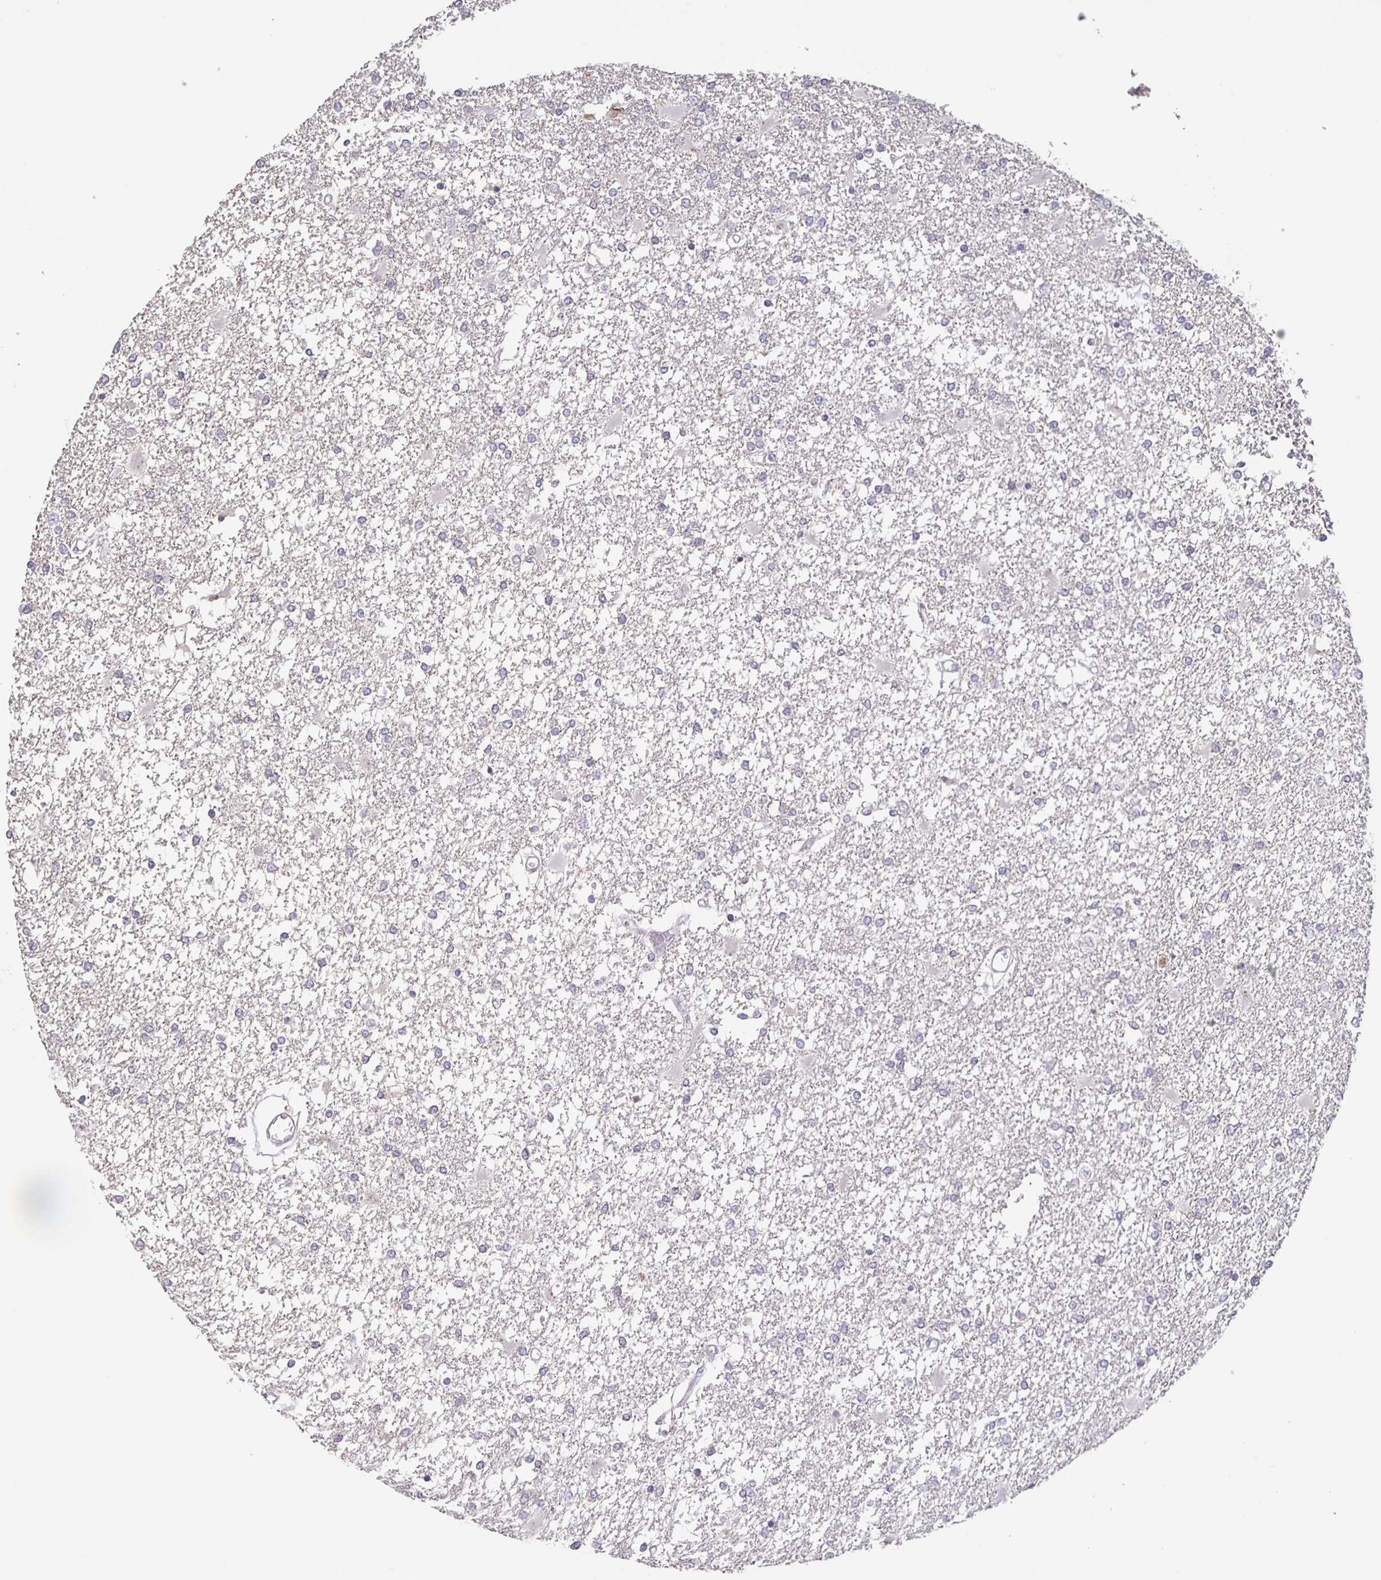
{"staining": {"intensity": "negative", "quantity": "none", "location": "none"}, "tissue": "glioma", "cell_type": "Tumor cells", "image_type": "cancer", "snomed": [{"axis": "morphology", "description": "Glioma, malignant, High grade"}, {"axis": "topography", "description": "Cerebral cortex"}], "caption": "Protein analysis of glioma reveals no significant expression in tumor cells.", "gene": "INSL5", "patient": {"sex": "male", "age": 79}}